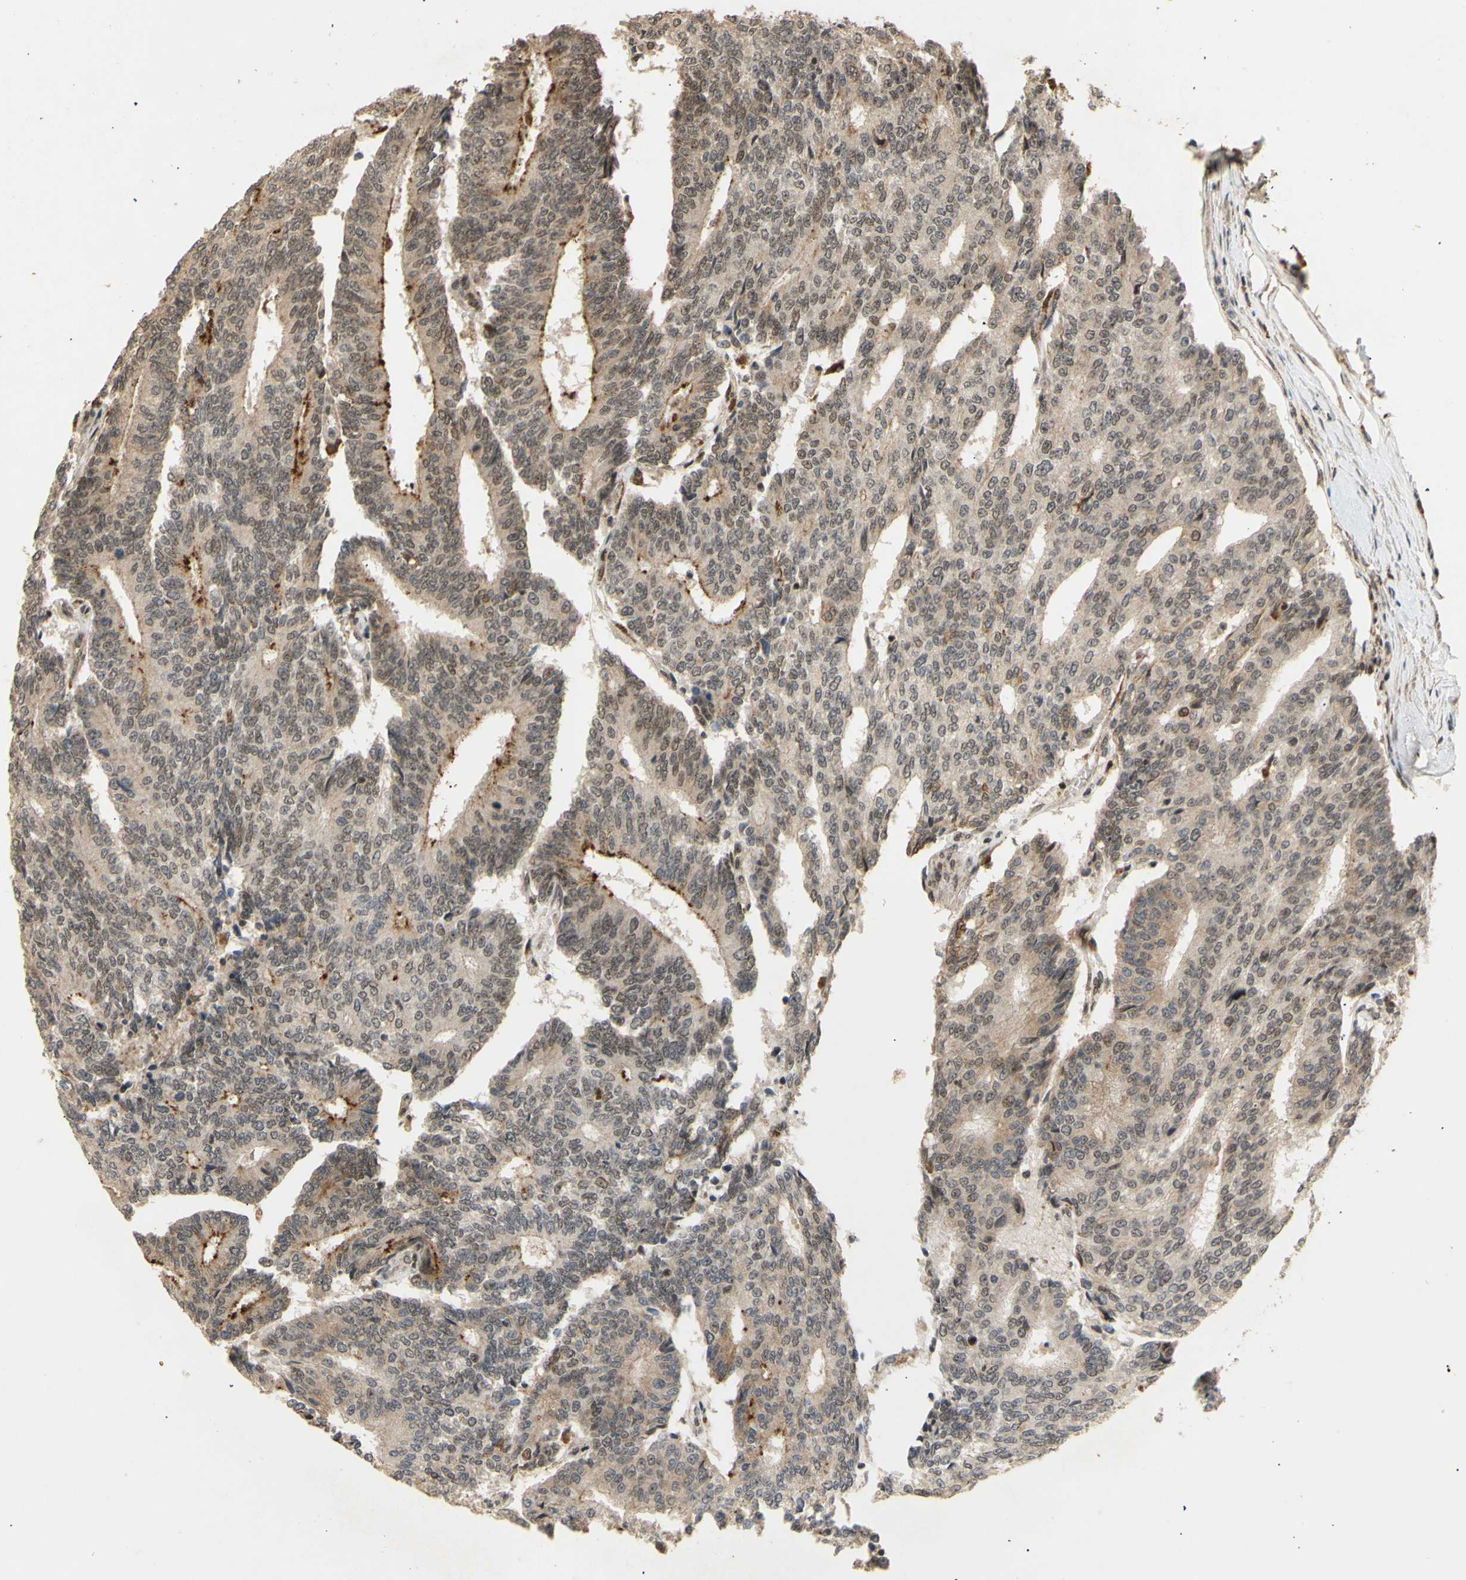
{"staining": {"intensity": "weak", "quantity": "25%-75%", "location": "cytoplasmic/membranous,nuclear"}, "tissue": "prostate cancer", "cell_type": "Tumor cells", "image_type": "cancer", "snomed": [{"axis": "morphology", "description": "Normal tissue, NOS"}, {"axis": "morphology", "description": "Adenocarcinoma, High grade"}, {"axis": "topography", "description": "Prostate"}, {"axis": "topography", "description": "Seminal veicle"}], "caption": "Weak cytoplasmic/membranous and nuclear staining for a protein is present in approximately 25%-75% of tumor cells of high-grade adenocarcinoma (prostate) using immunohistochemistry.", "gene": "GTF2E2", "patient": {"sex": "male", "age": 55}}